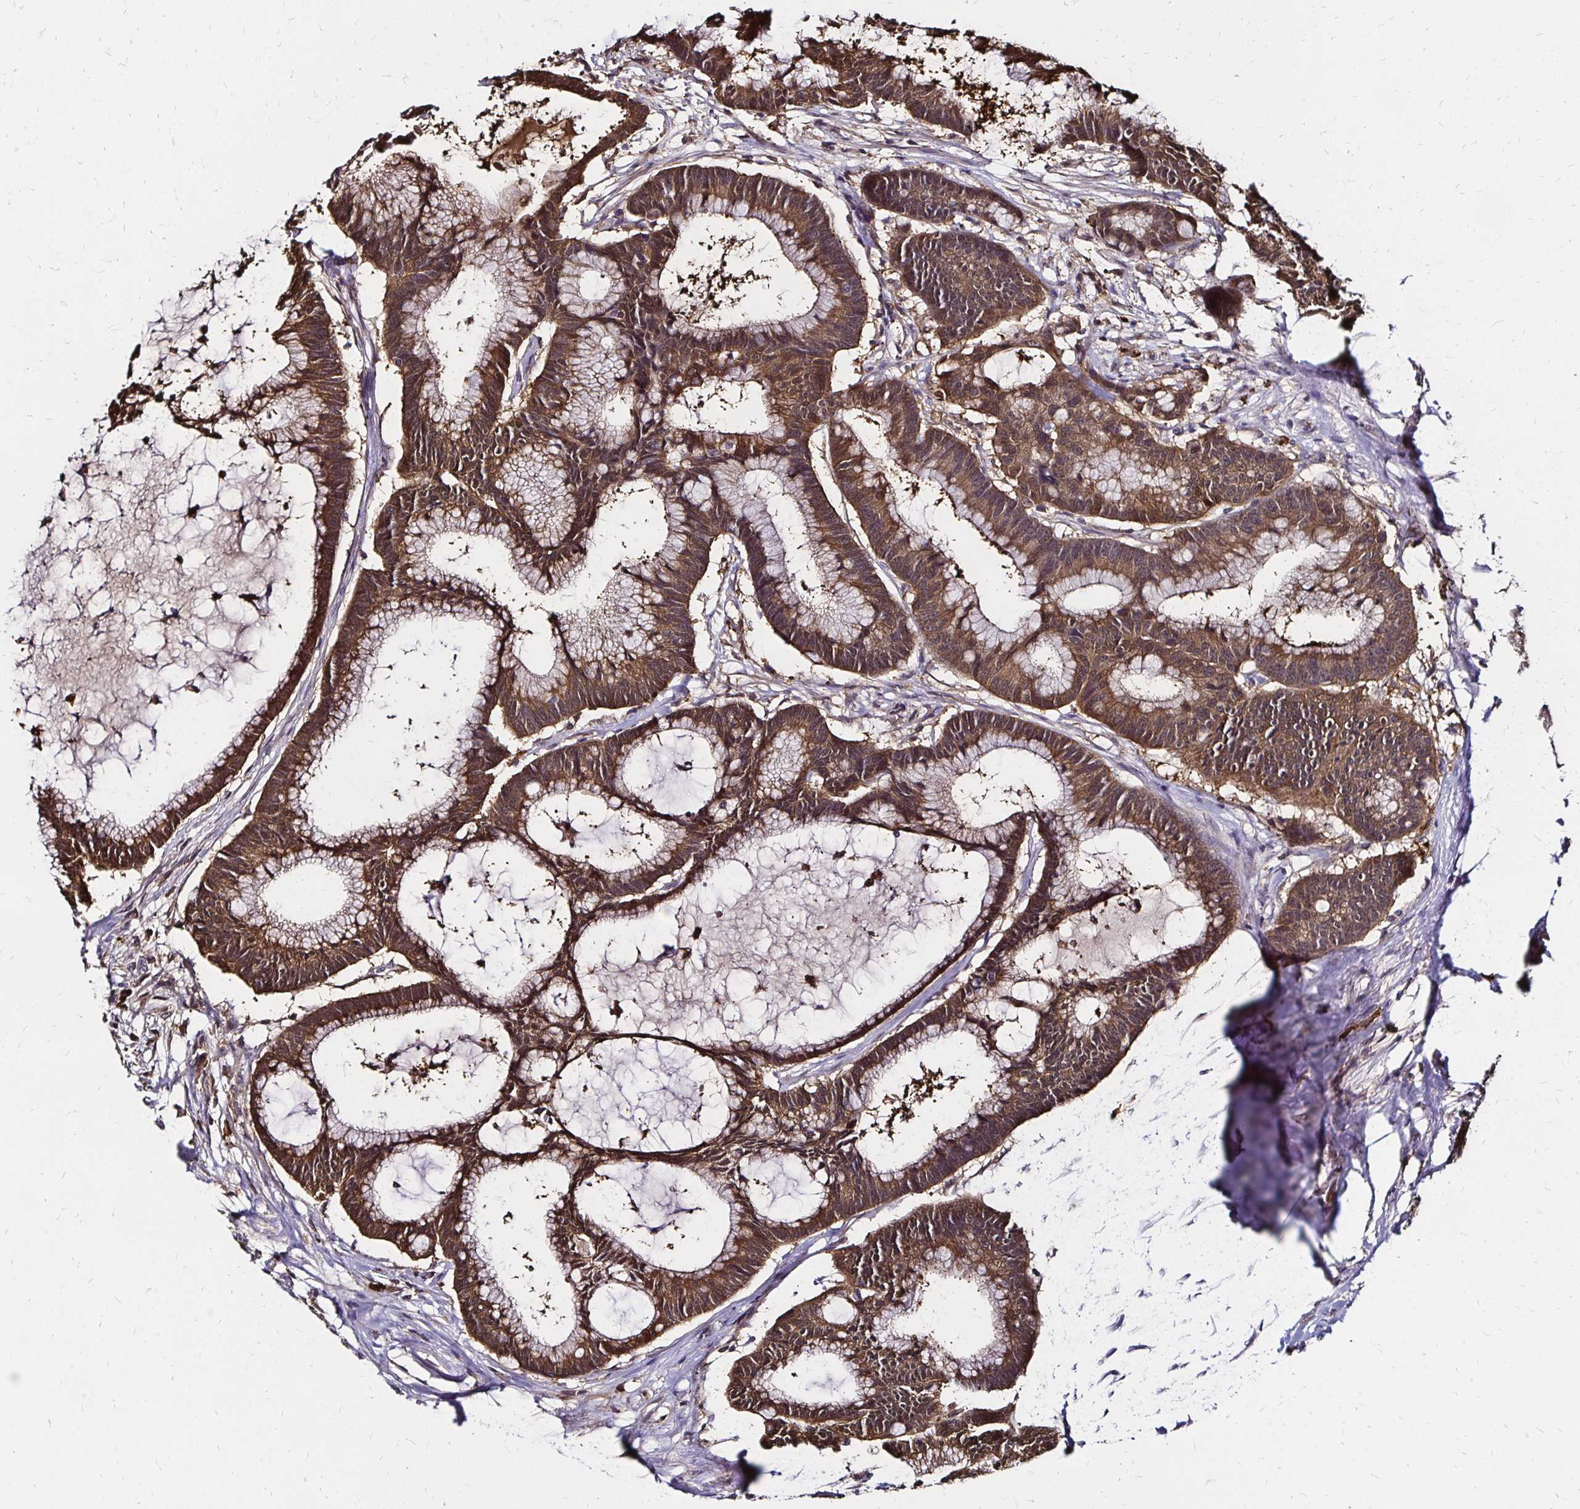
{"staining": {"intensity": "moderate", "quantity": ">75%", "location": "cytoplasmic/membranous,nuclear"}, "tissue": "colorectal cancer", "cell_type": "Tumor cells", "image_type": "cancer", "snomed": [{"axis": "morphology", "description": "Adenocarcinoma, NOS"}, {"axis": "topography", "description": "Colon"}], "caption": "The micrograph displays immunohistochemical staining of colorectal cancer. There is moderate cytoplasmic/membranous and nuclear staining is appreciated in approximately >75% of tumor cells. Nuclei are stained in blue.", "gene": "TXN", "patient": {"sex": "female", "age": 78}}